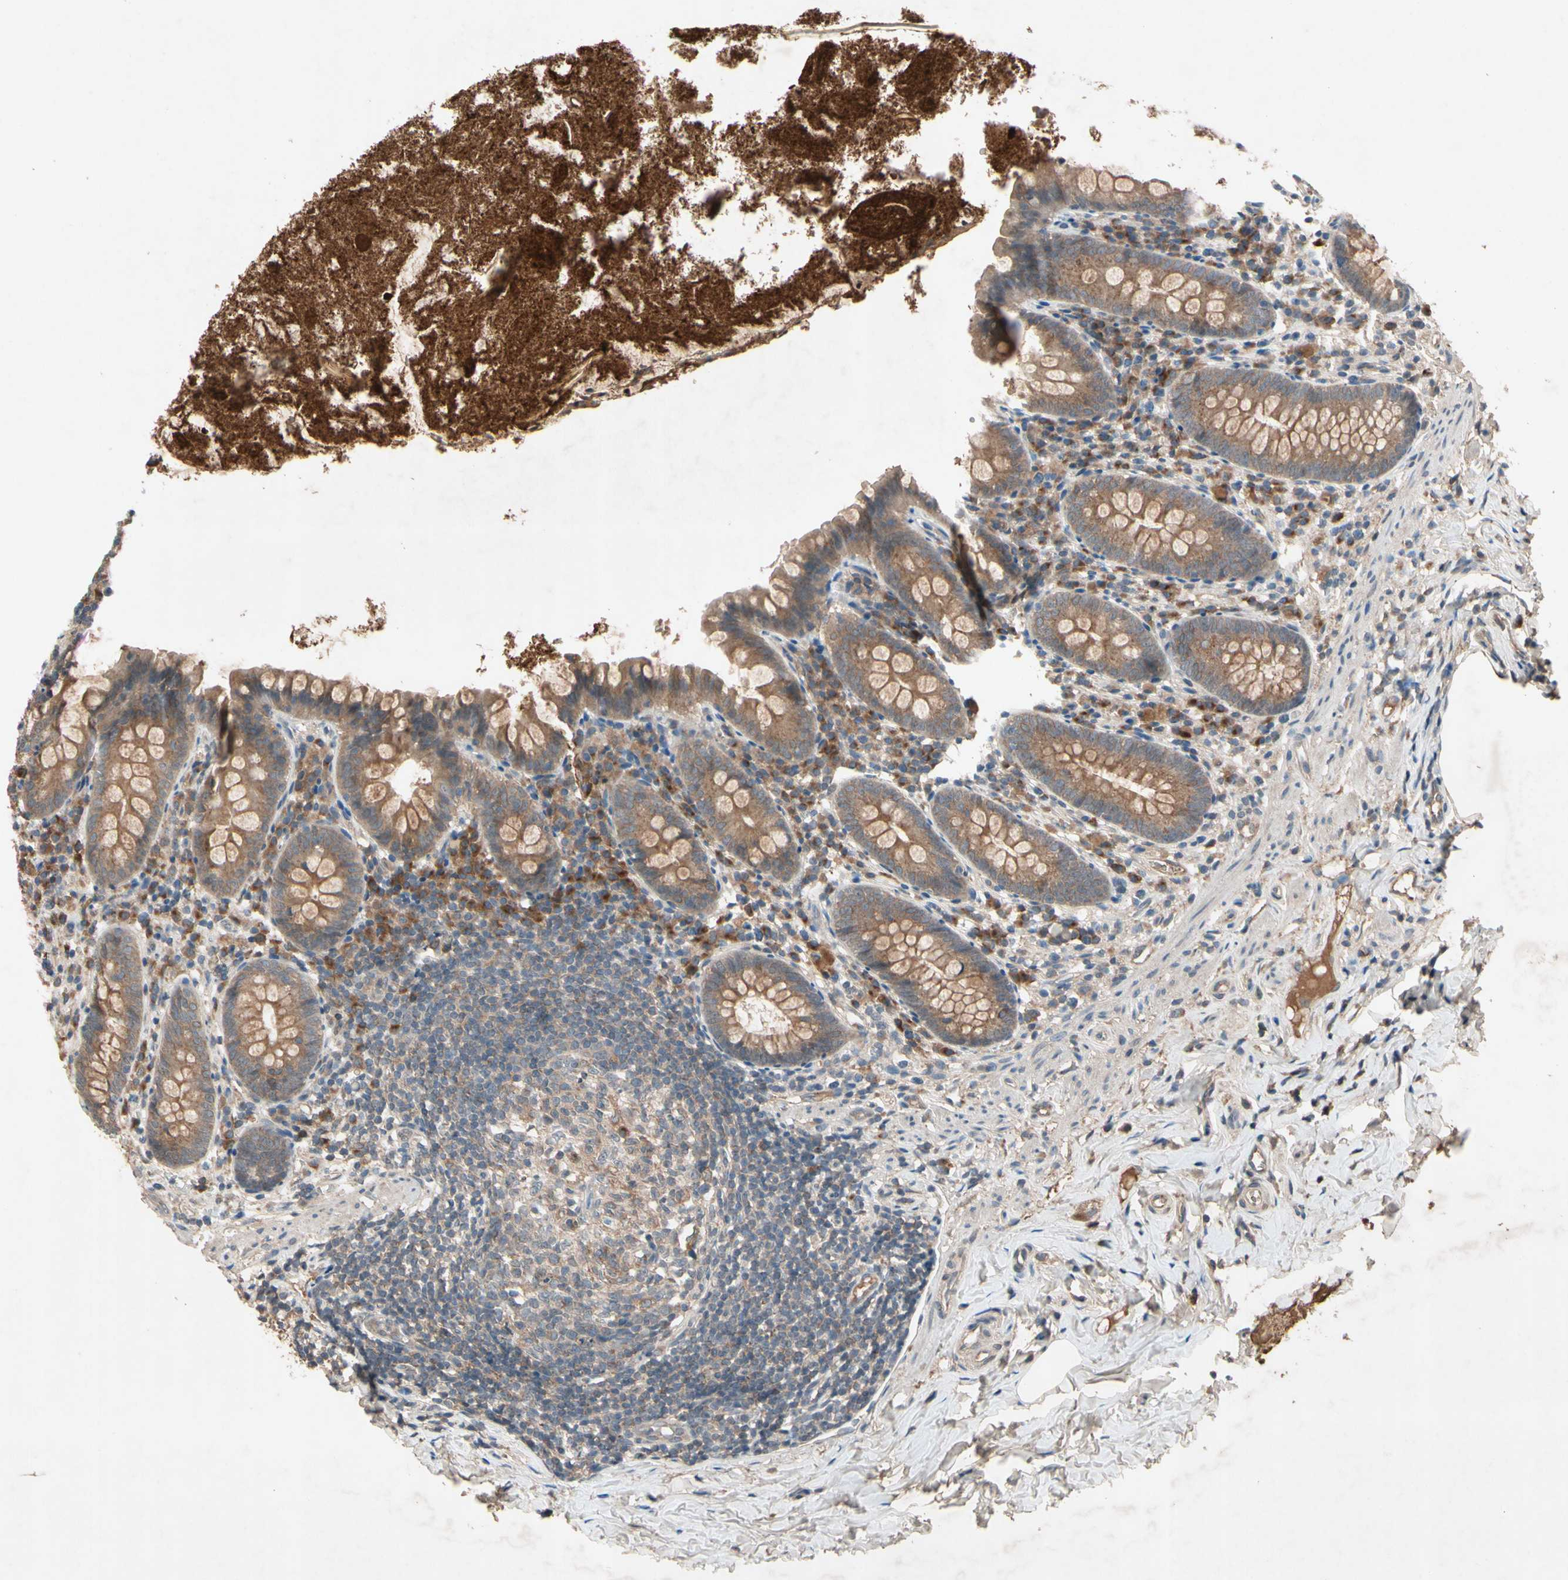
{"staining": {"intensity": "moderate", "quantity": ">75%", "location": "cytoplasmic/membranous"}, "tissue": "appendix", "cell_type": "Glandular cells", "image_type": "normal", "snomed": [{"axis": "morphology", "description": "Normal tissue, NOS"}, {"axis": "topography", "description": "Appendix"}], "caption": "Protein analysis of unremarkable appendix shows moderate cytoplasmic/membranous positivity in approximately >75% of glandular cells.", "gene": "NSF", "patient": {"sex": "male", "age": 52}}